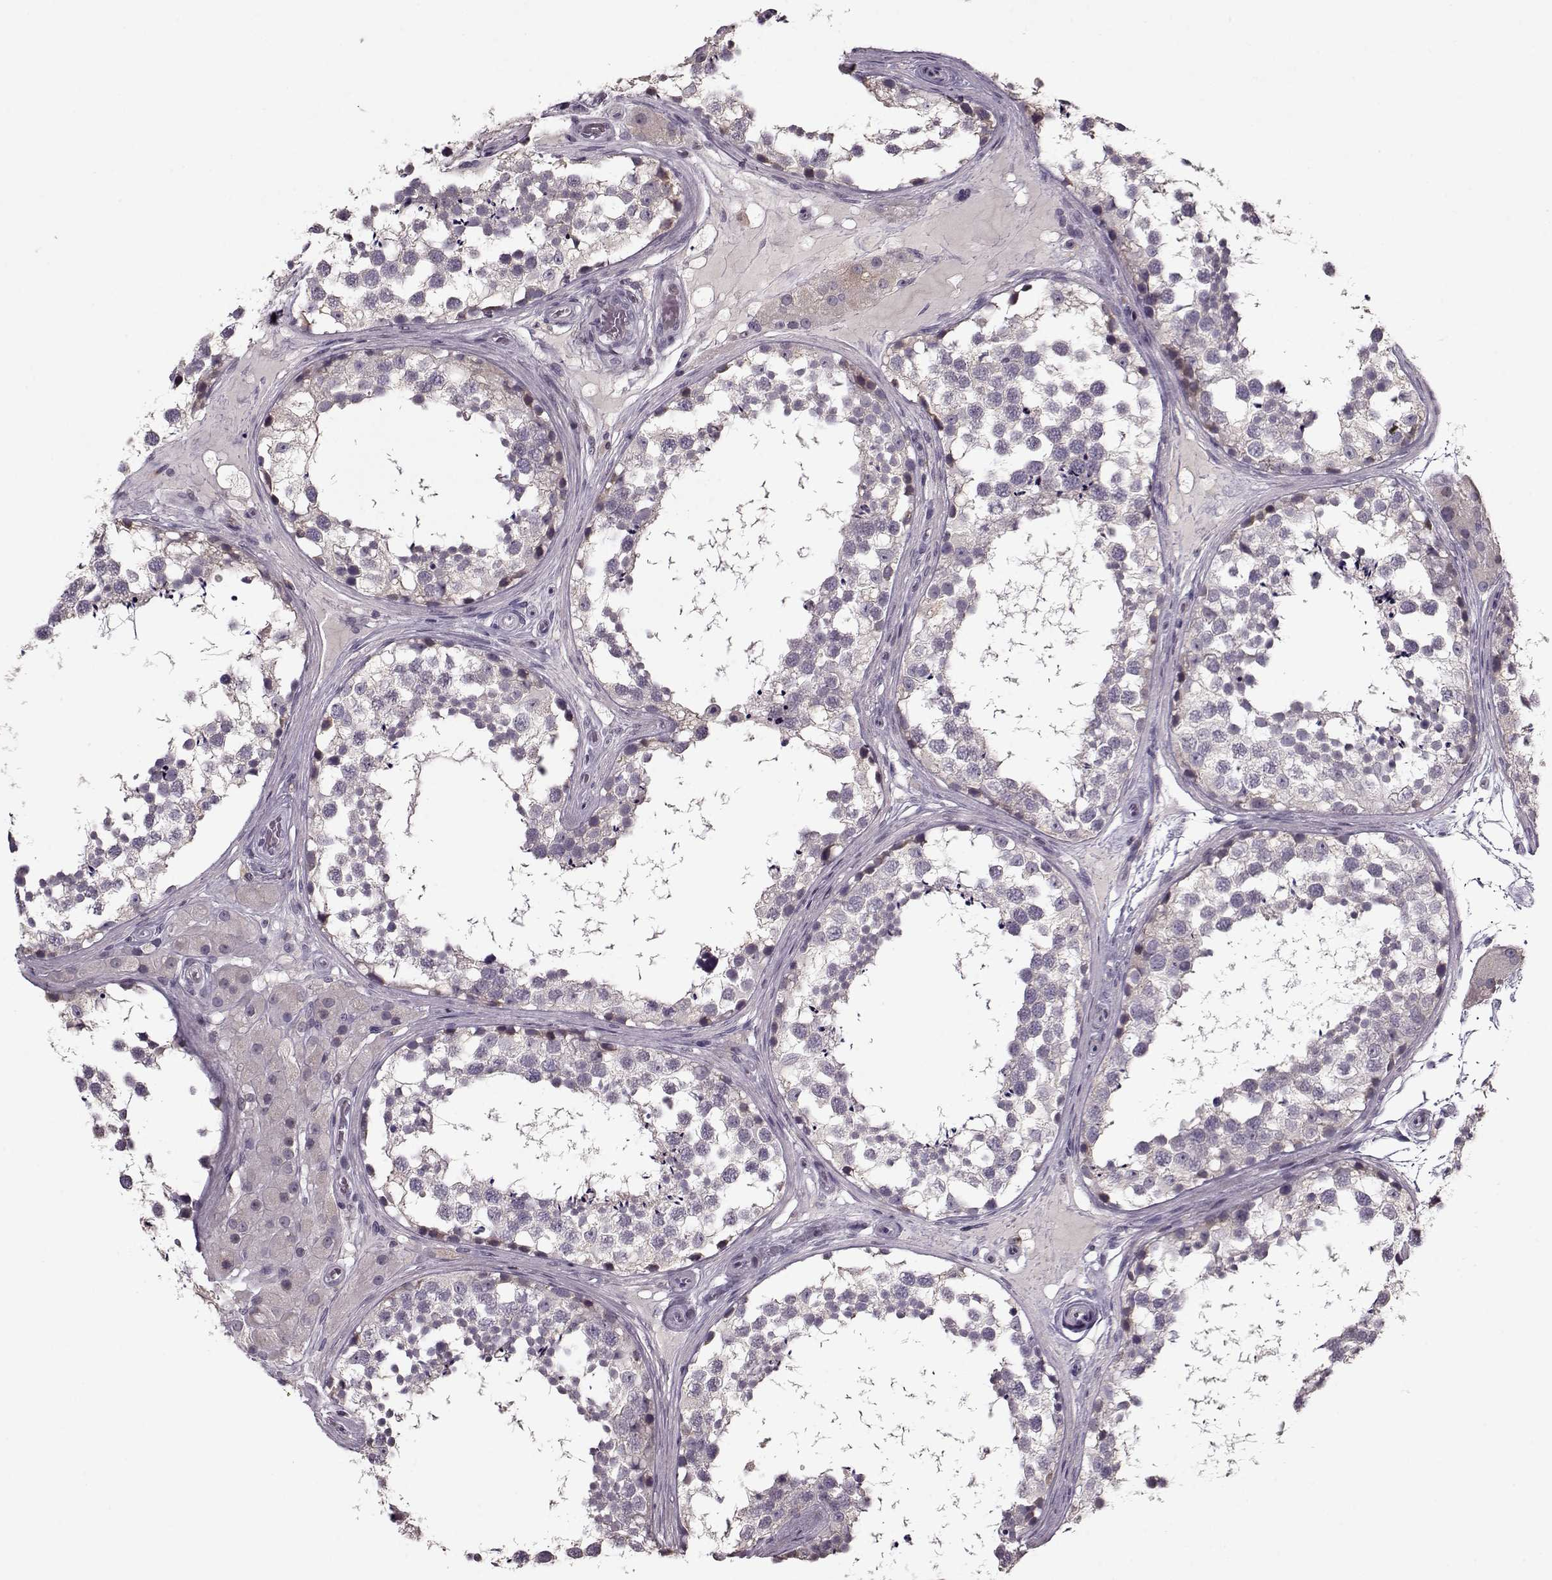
{"staining": {"intensity": "weak", "quantity": "<25%", "location": "cytoplasmic/membranous"}, "tissue": "testis", "cell_type": "Cells in seminiferous ducts", "image_type": "normal", "snomed": [{"axis": "morphology", "description": "Normal tissue, NOS"}, {"axis": "morphology", "description": "Seminoma, NOS"}, {"axis": "topography", "description": "Testis"}], "caption": "Immunohistochemistry (IHC) of normal testis displays no staining in cells in seminiferous ducts. The staining was performed using DAB (3,3'-diaminobenzidine) to visualize the protein expression in brown, while the nuclei were stained in blue with hematoxylin (Magnification: 20x).", "gene": "ACOT11", "patient": {"sex": "male", "age": 65}}